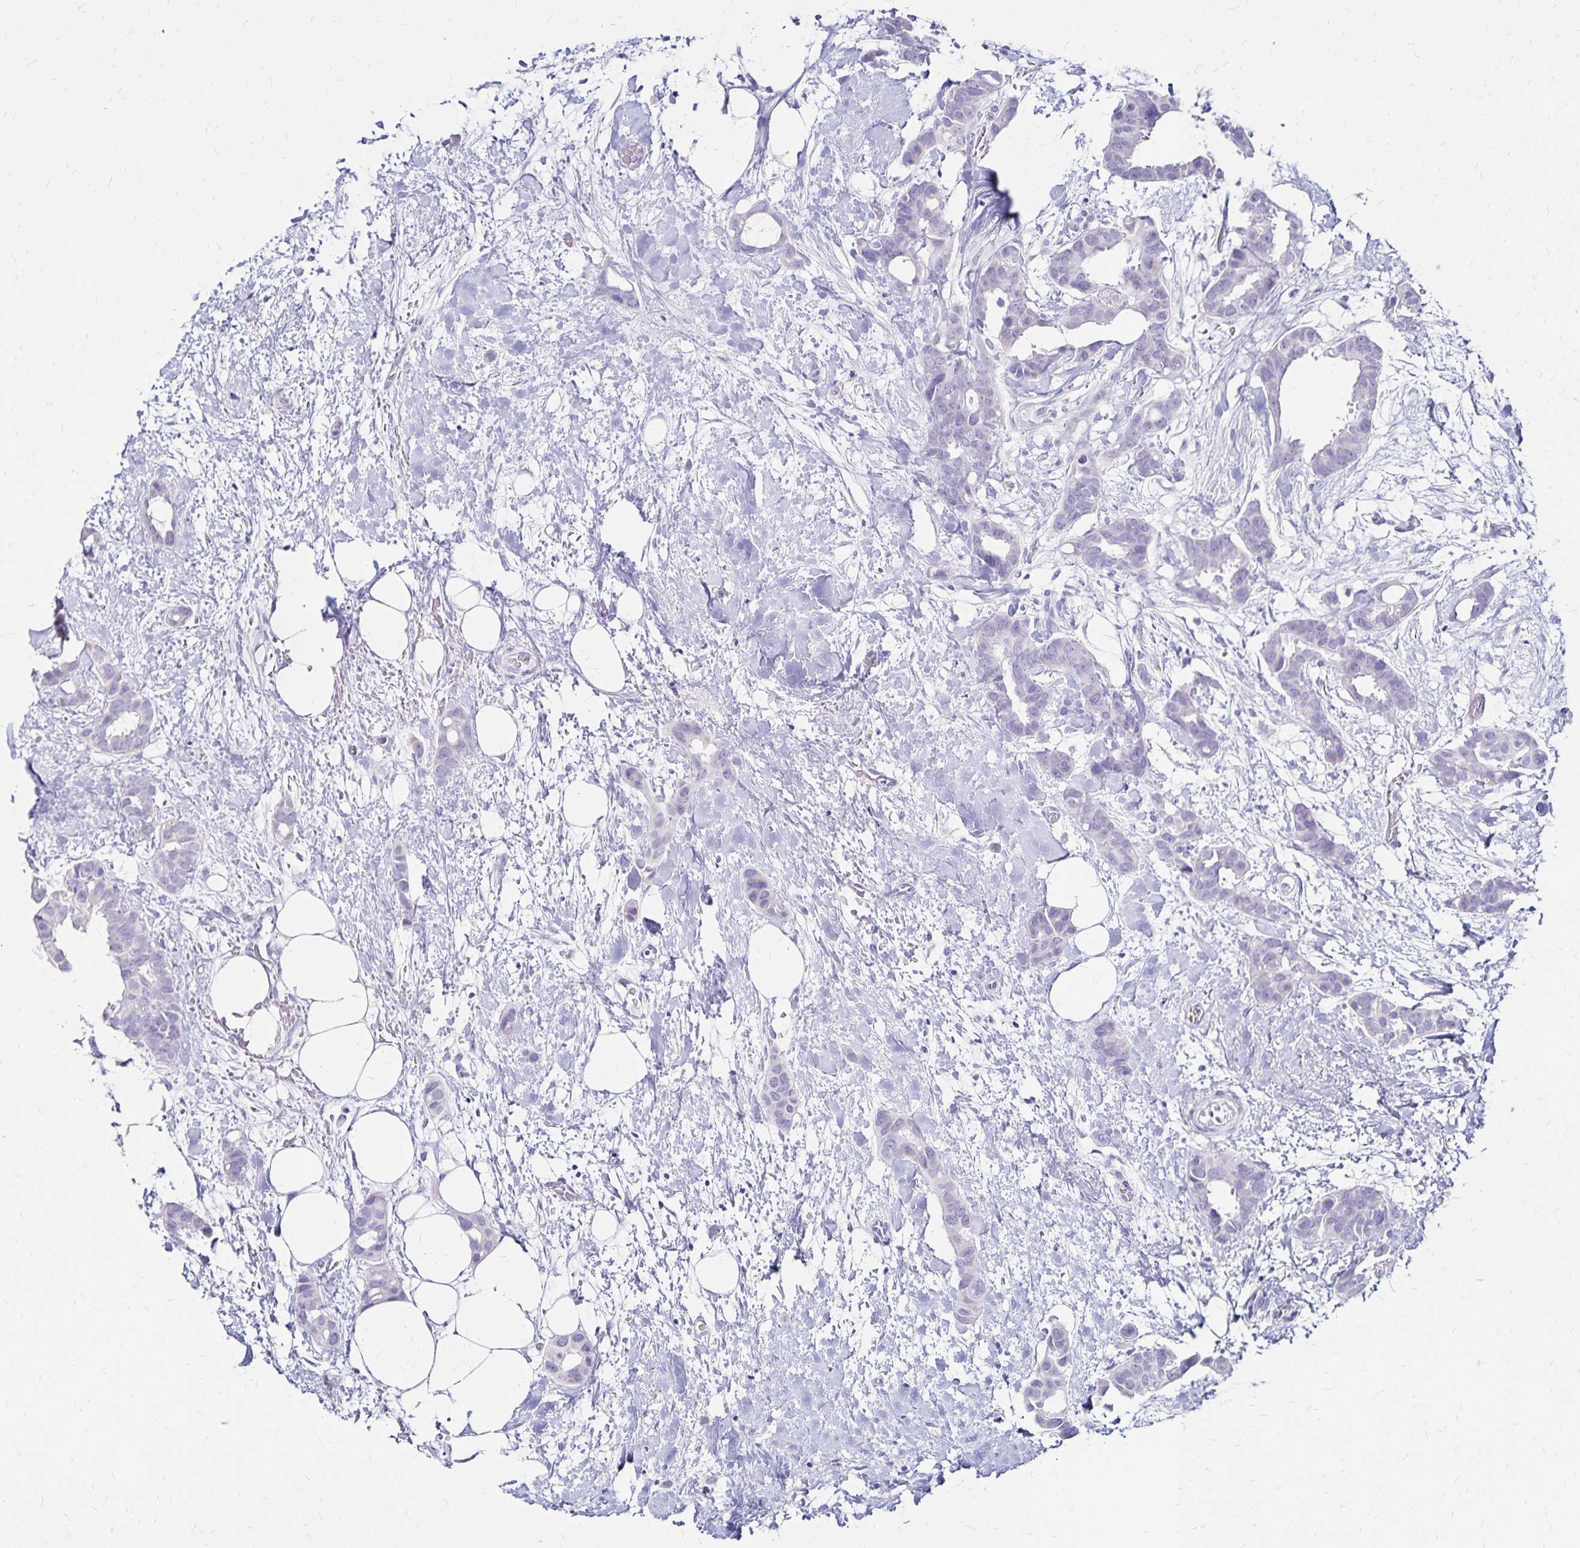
{"staining": {"intensity": "negative", "quantity": "none", "location": "none"}, "tissue": "breast cancer", "cell_type": "Tumor cells", "image_type": "cancer", "snomed": [{"axis": "morphology", "description": "Duct carcinoma"}, {"axis": "topography", "description": "Breast"}], "caption": "Immunohistochemistry (IHC) image of human breast intraductal carcinoma stained for a protein (brown), which displays no staining in tumor cells.", "gene": "LIN28B", "patient": {"sex": "female", "age": 62}}